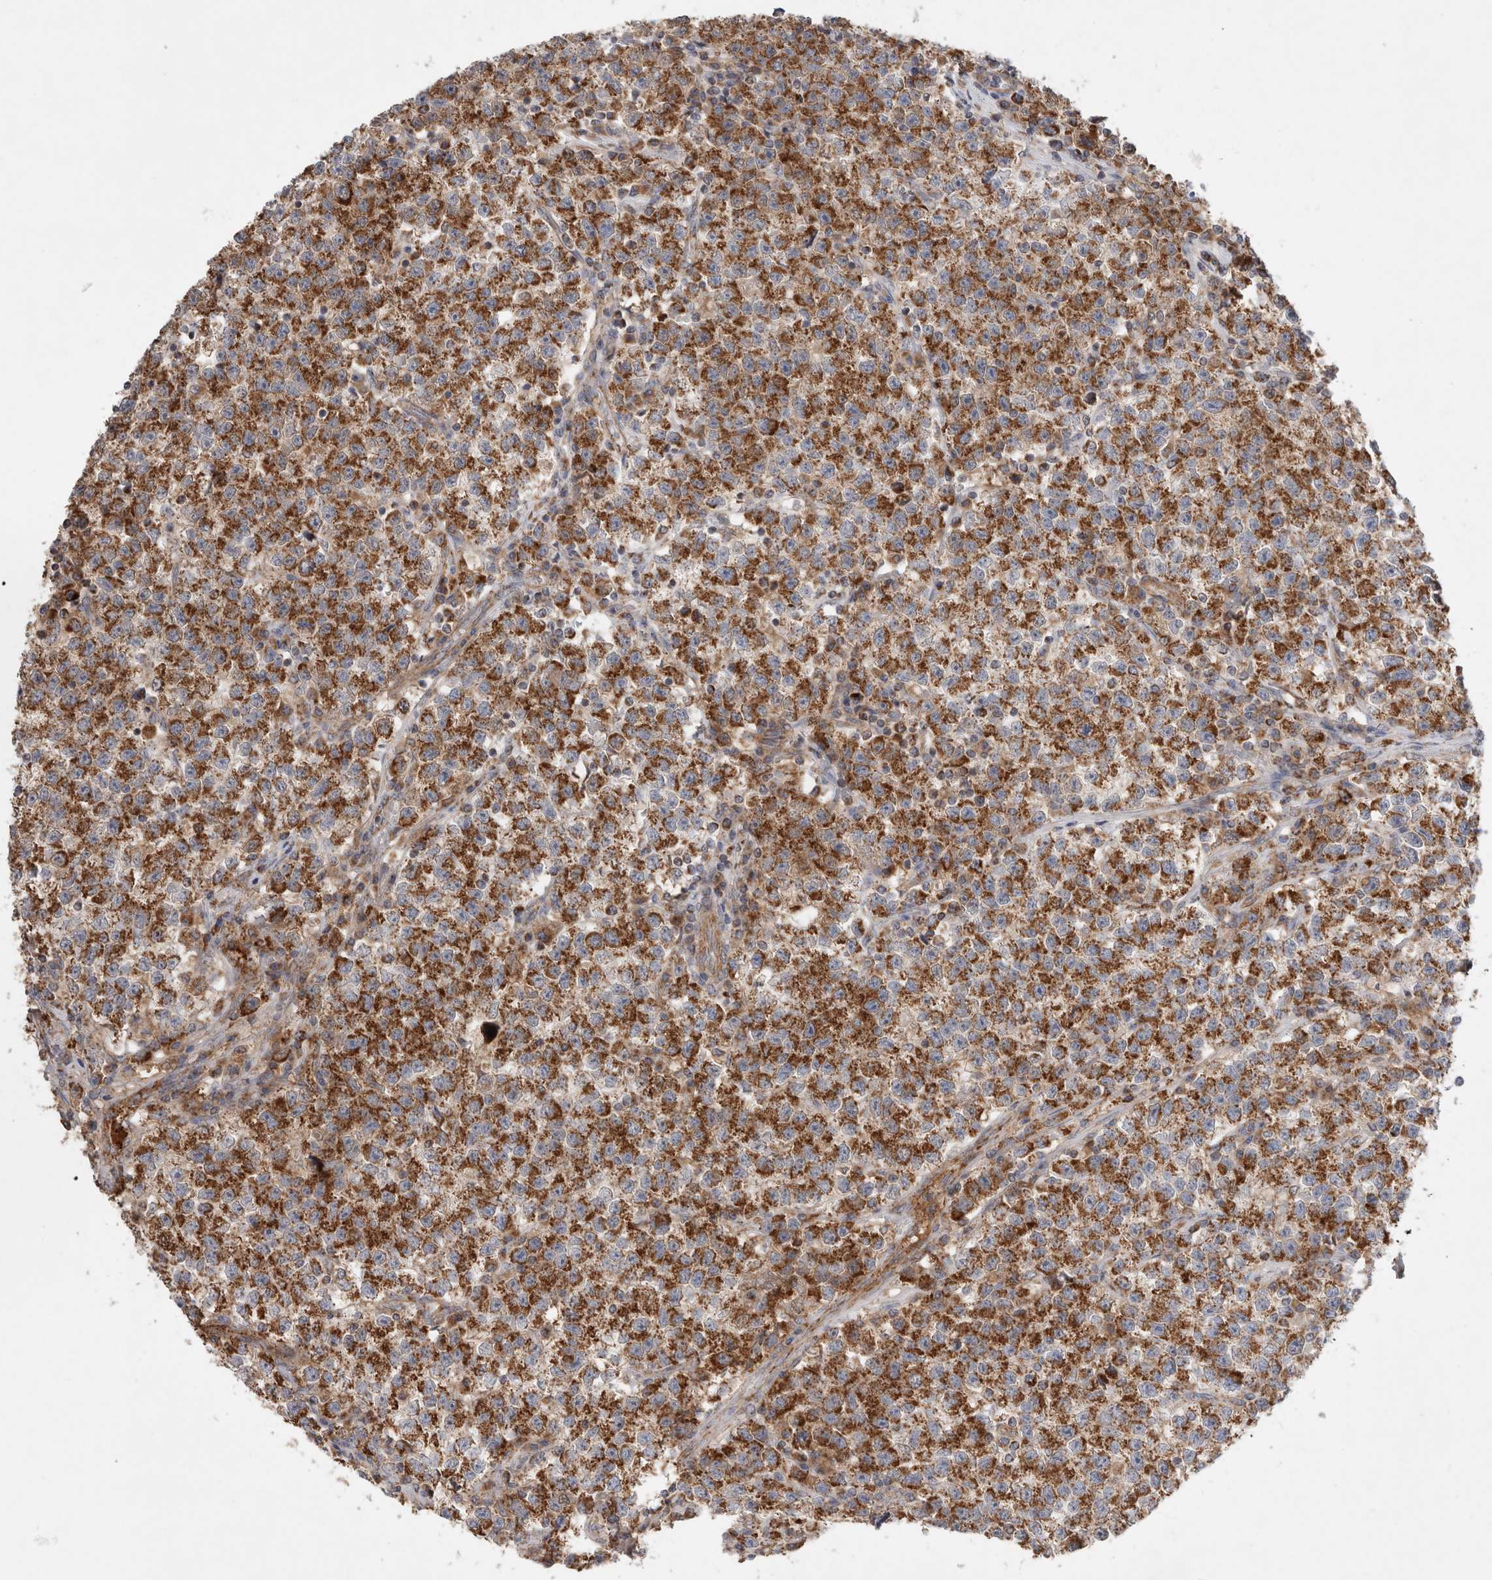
{"staining": {"intensity": "strong", "quantity": ">75%", "location": "cytoplasmic/membranous"}, "tissue": "testis cancer", "cell_type": "Tumor cells", "image_type": "cancer", "snomed": [{"axis": "morphology", "description": "Seminoma, NOS"}, {"axis": "topography", "description": "Testis"}], "caption": "High-magnification brightfield microscopy of testis cancer (seminoma) stained with DAB (brown) and counterstained with hematoxylin (blue). tumor cells exhibit strong cytoplasmic/membranous staining is appreciated in approximately>75% of cells. (DAB (3,3'-diaminobenzidine) = brown stain, brightfield microscopy at high magnification).", "gene": "MRPS28", "patient": {"sex": "male", "age": 22}}